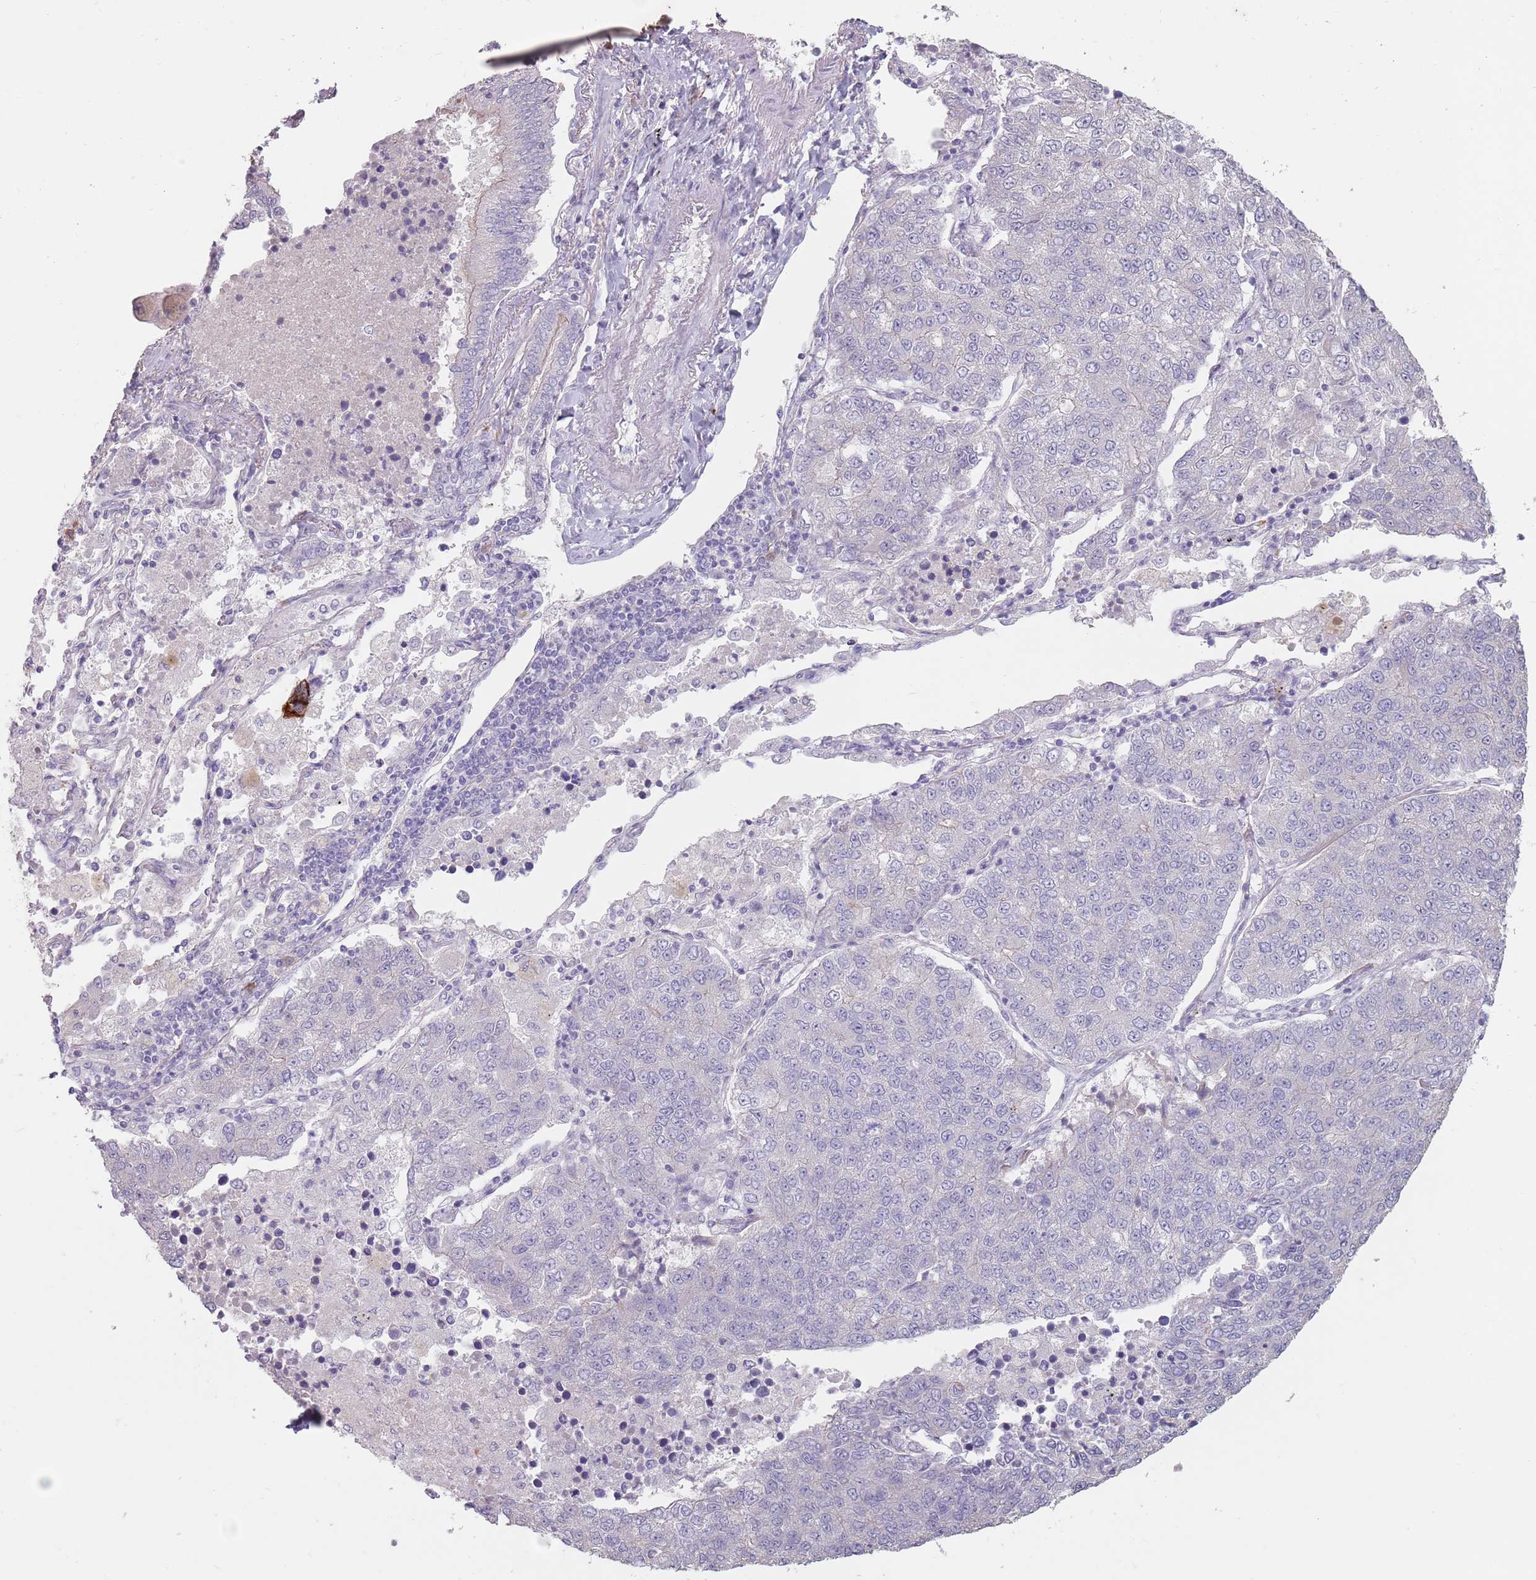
{"staining": {"intensity": "negative", "quantity": "none", "location": "none"}, "tissue": "lung cancer", "cell_type": "Tumor cells", "image_type": "cancer", "snomed": [{"axis": "morphology", "description": "Squamous cell carcinoma, NOS"}, {"axis": "topography", "description": "Lung"}], "caption": "The photomicrograph reveals no significant positivity in tumor cells of lung cancer (squamous cell carcinoma). (DAB (3,3'-diaminobenzidine) IHC, high magnification).", "gene": "STYK1", "patient": {"sex": "female", "age": 70}}